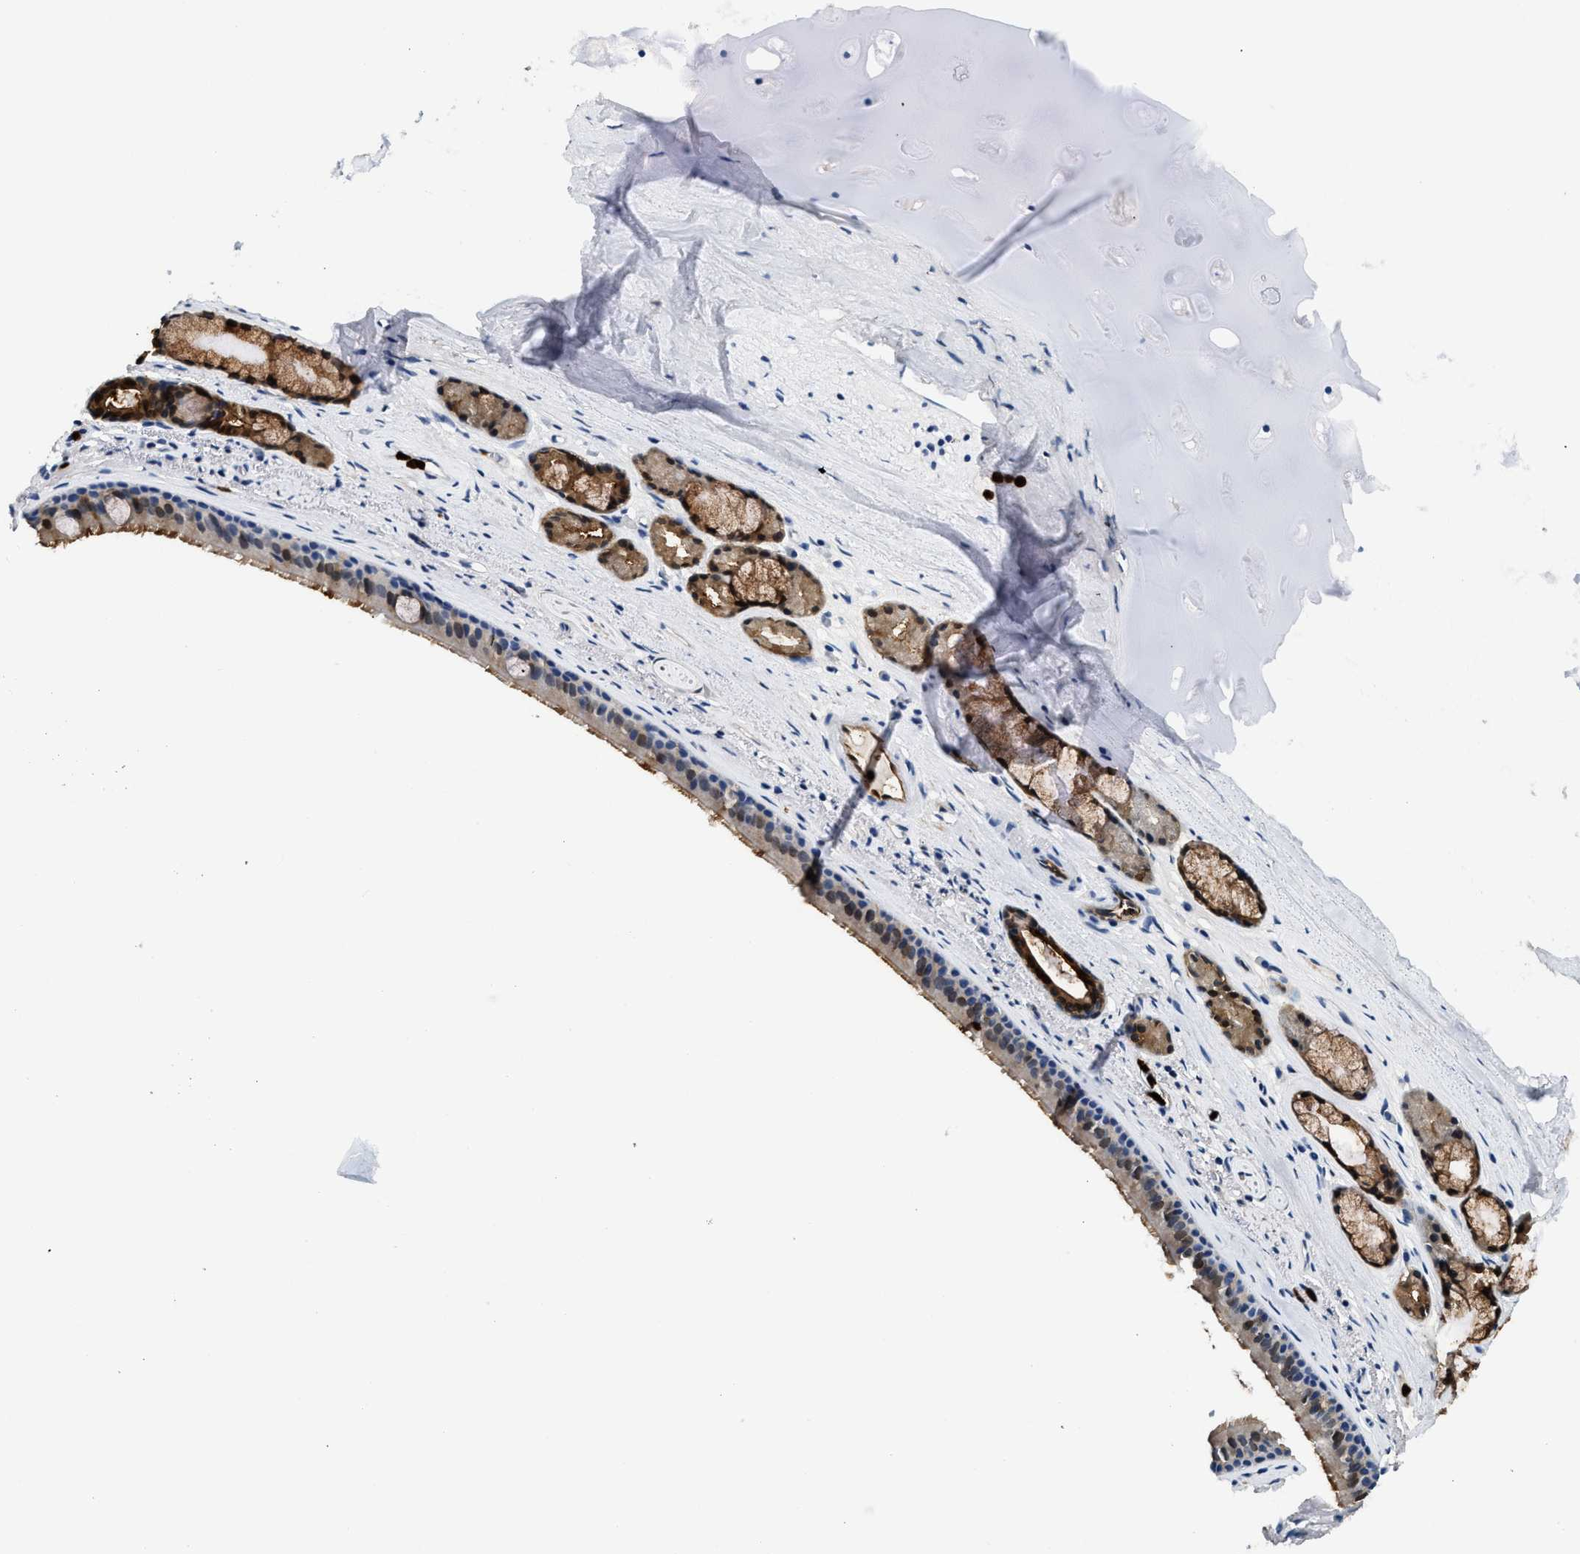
{"staining": {"intensity": "moderate", "quantity": ">75%", "location": "cytoplasmic/membranous,nuclear"}, "tissue": "bronchus", "cell_type": "Respiratory epithelial cells", "image_type": "normal", "snomed": [{"axis": "morphology", "description": "Normal tissue, NOS"}, {"axis": "topography", "description": "Cartilage tissue"}], "caption": "The image demonstrates immunohistochemical staining of benign bronchus. There is moderate cytoplasmic/membranous,nuclear expression is present in approximately >75% of respiratory epithelial cells.", "gene": "ANXA3", "patient": {"sex": "female", "age": 63}}